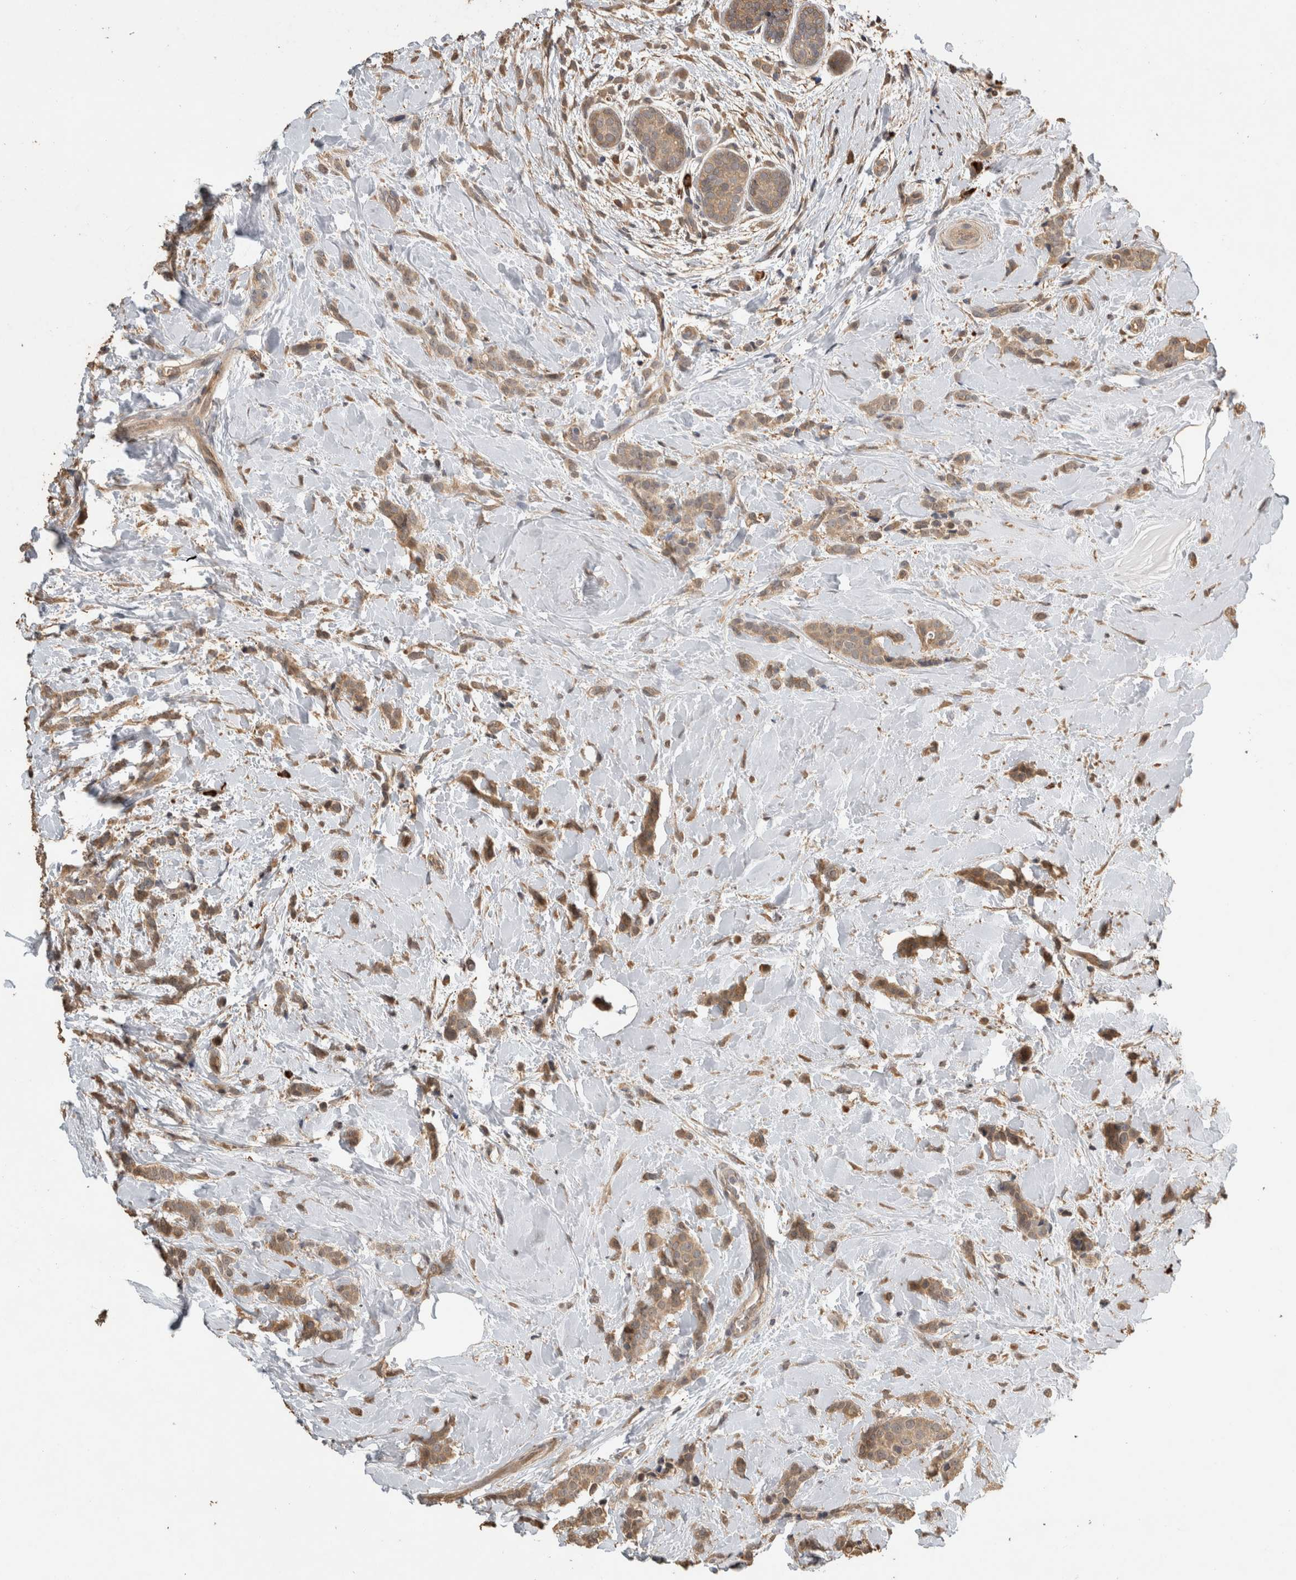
{"staining": {"intensity": "weak", "quantity": ">75%", "location": "cytoplasmic/membranous"}, "tissue": "breast cancer", "cell_type": "Tumor cells", "image_type": "cancer", "snomed": [{"axis": "morphology", "description": "Lobular carcinoma, in situ"}, {"axis": "morphology", "description": "Lobular carcinoma"}, {"axis": "topography", "description": "Breast"}], "caption": "The photomicrograph exhibits staining of breast lobular carcinoma in situ, revealing weak cytoplasmic/membranous protein expression (brown color) within tumor cells. (DAB (3,3'-diaminobenzidine) IHC with brightfield microscopy, high magnification).", "gene": "RHPN1", "patient": {"sex": "female", "age": 41}}